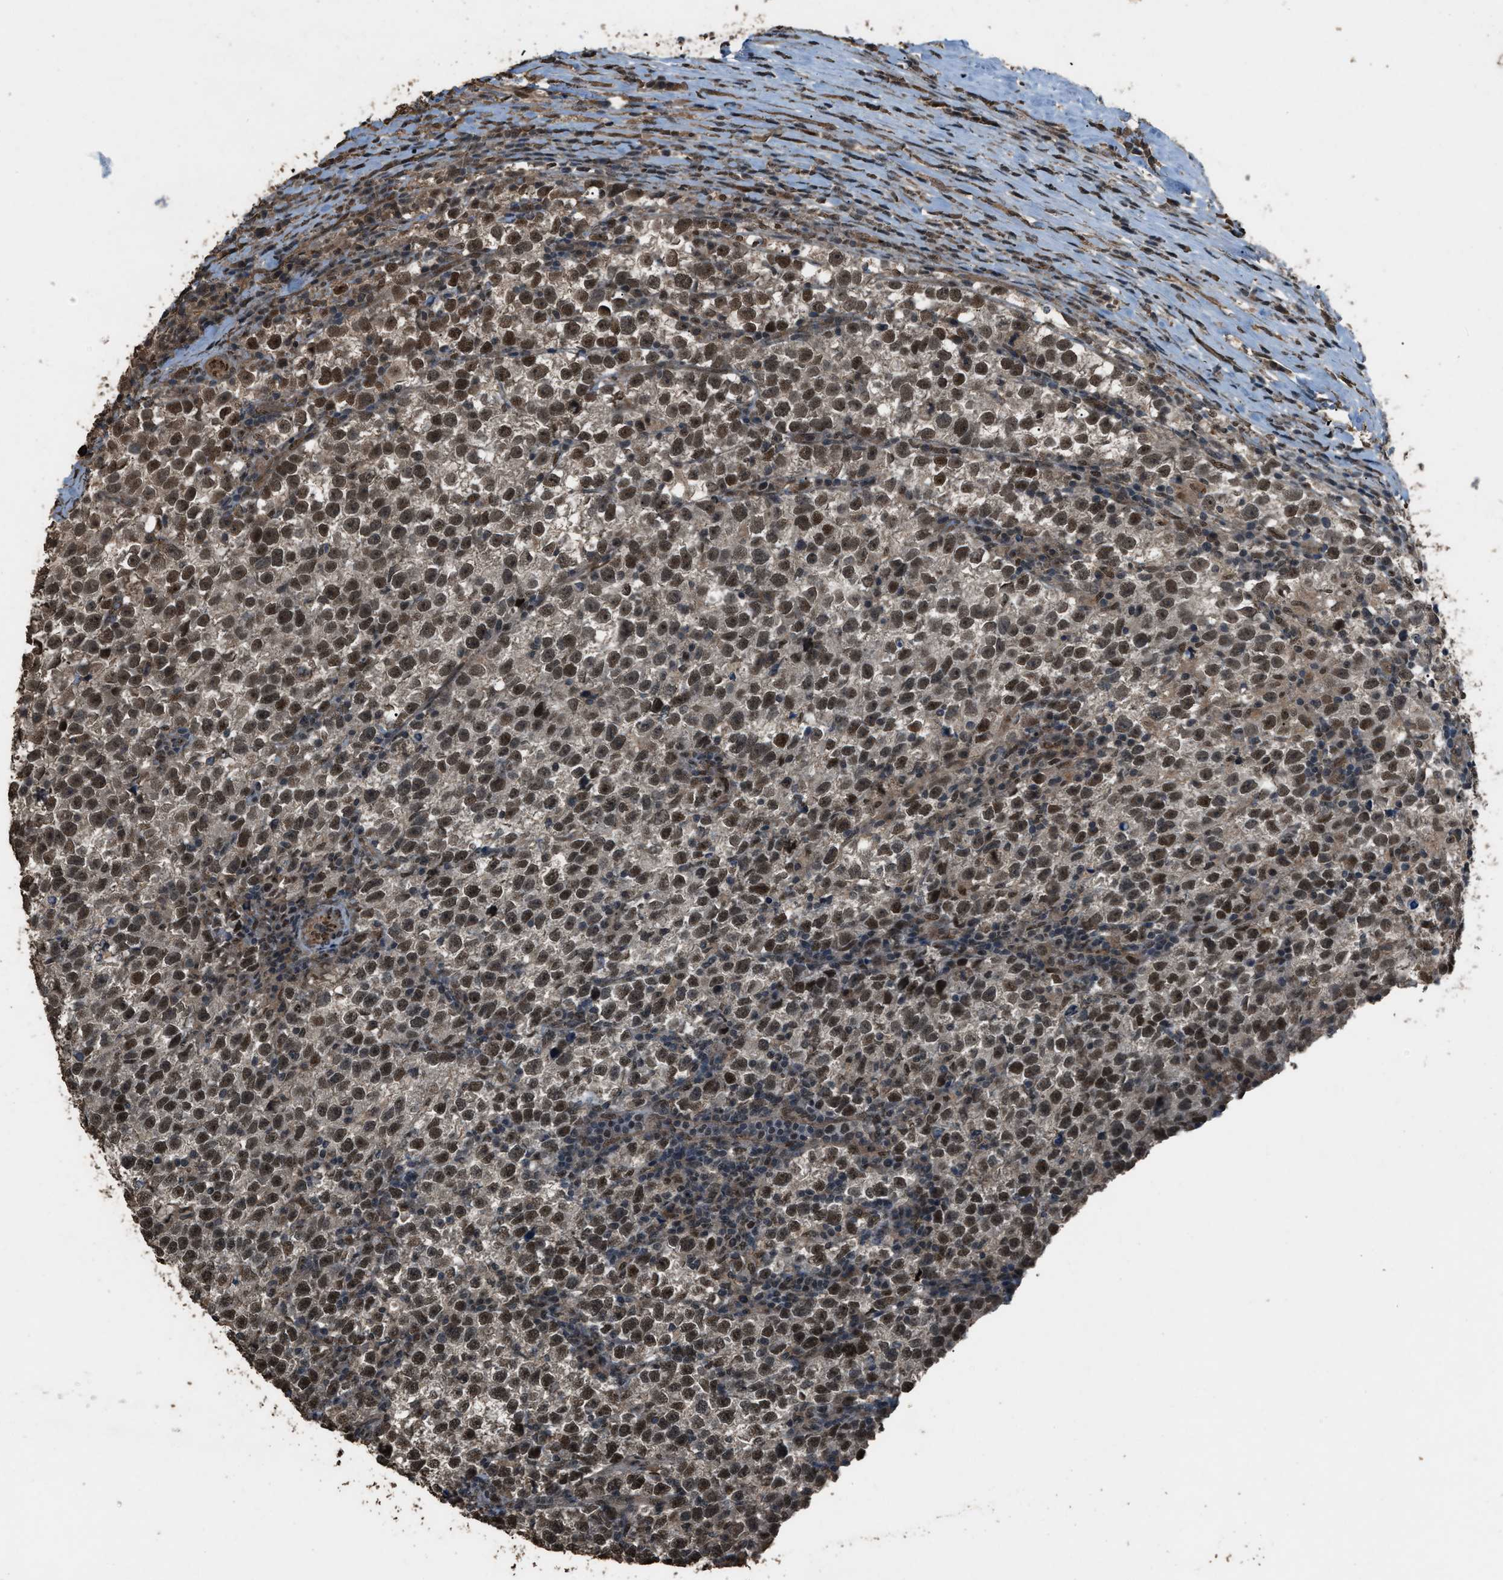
{"staining": {"intensity": "strong", "quantity": ">75%", "location": "nuclear"}, "tissue": "testis cancer", "cell_type": "Tumor cells", "image_type": "cancer", "snomed": [{"axis": "morphology", "description": "Normal tissue, NOS"}, {"axis": "morphology", "description": "Seminoma, NOS"}, {"axis": "topography", "description": "Testis"}], "caption": "Strong nuclear expression is identified in approximately >75% of tumor cells in testis seminoma.", "gene": "SERTAD2", "patient": {"sex": "male", "age": 43}}